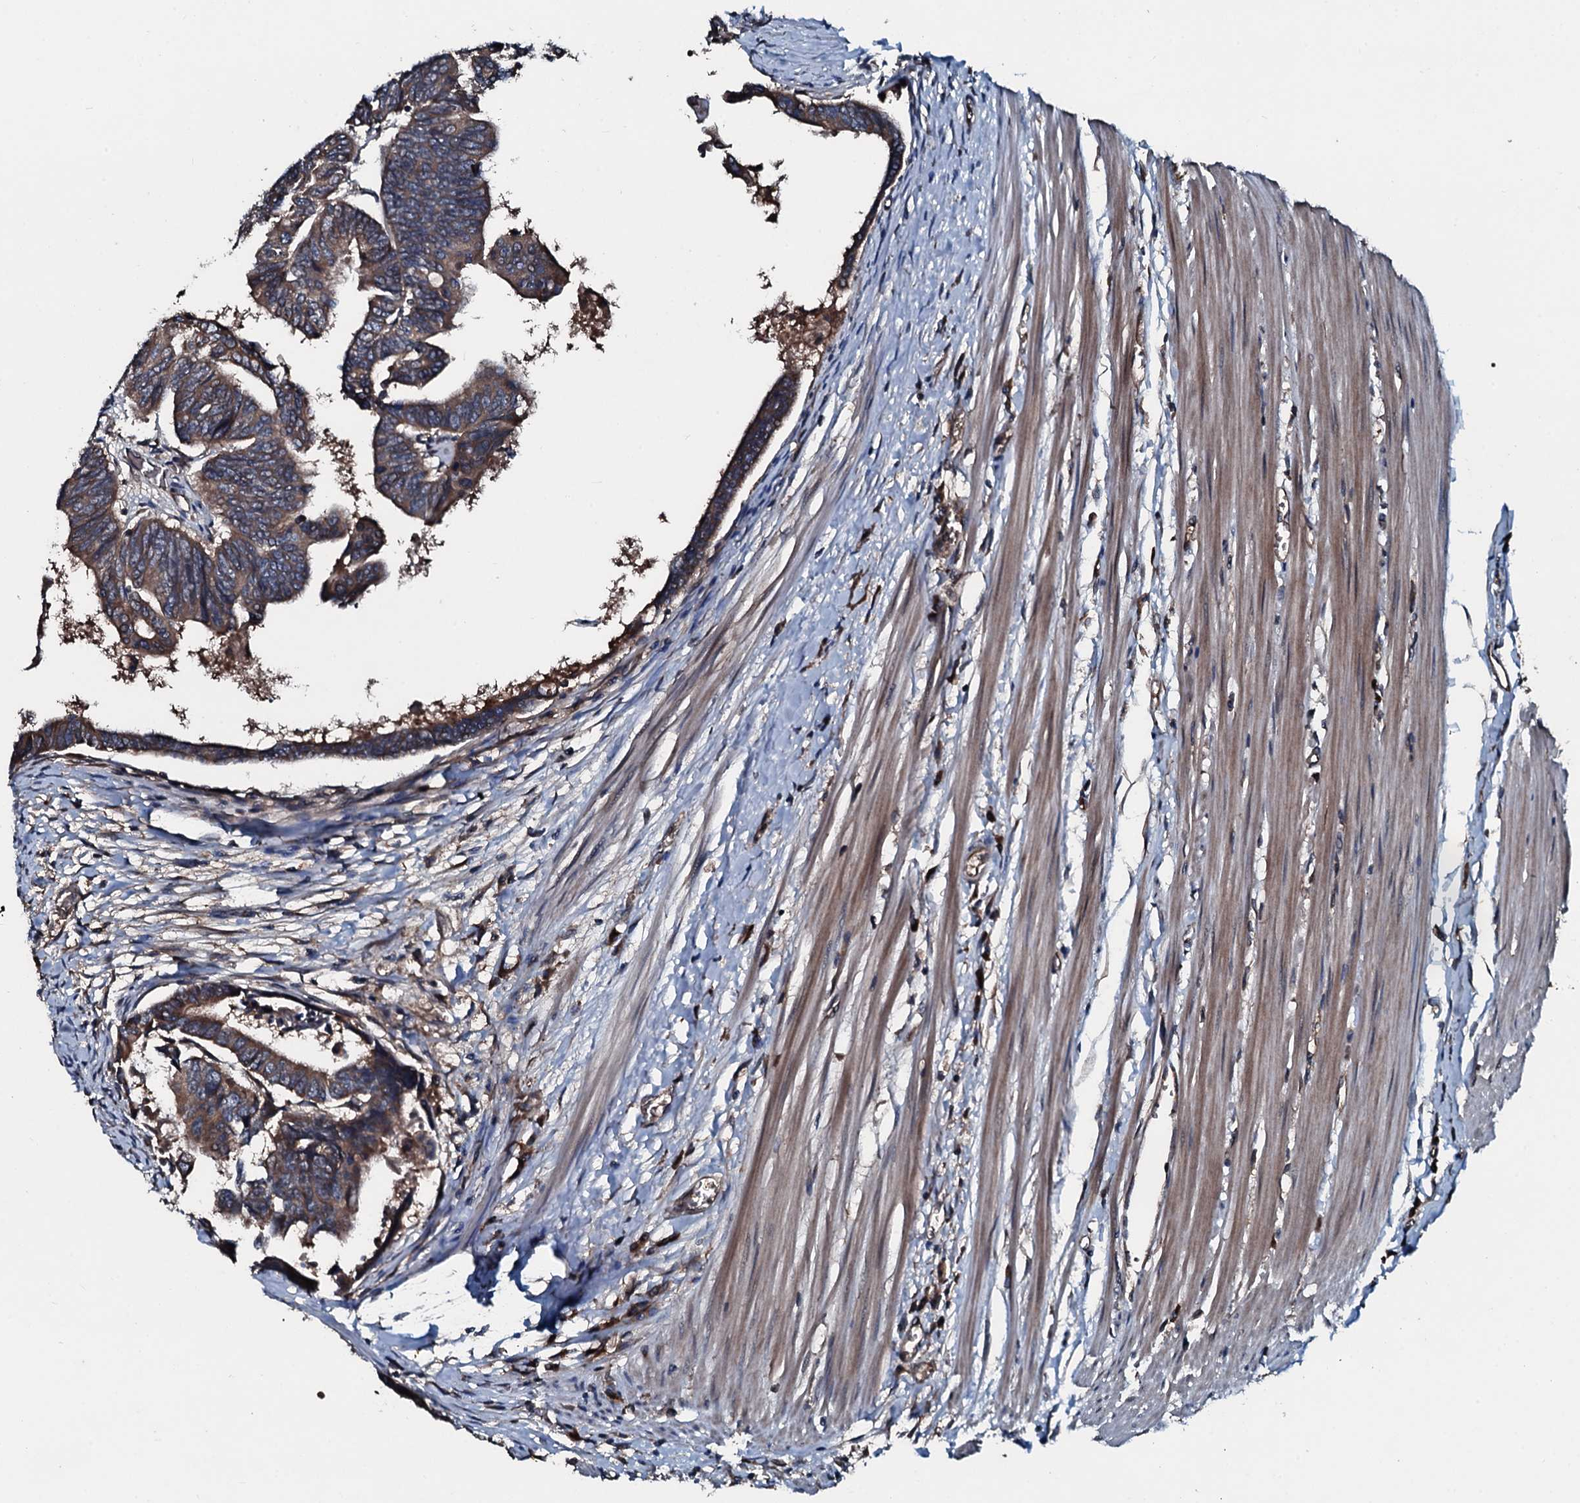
{"staining": {"intensity": "moderate", "quantity": ">75%", "location": "cytoplasmic/membranous"}, "tissue": "colorectal cancer", "cell_type": "Tumor cells", "image_type": "cancer", "snomed": [{"axis": "morphology", "description": "Adenocarcinoma, NOS"}, {"axis": "topography", "description": "Rectum"}], "caption": "Colorectal cancer stained for a protein shows moderate cytoplasmic/membranous positivity in tumor cells.", "gene": "AARS1", "patient": {"sex": "female", "age": 65}}